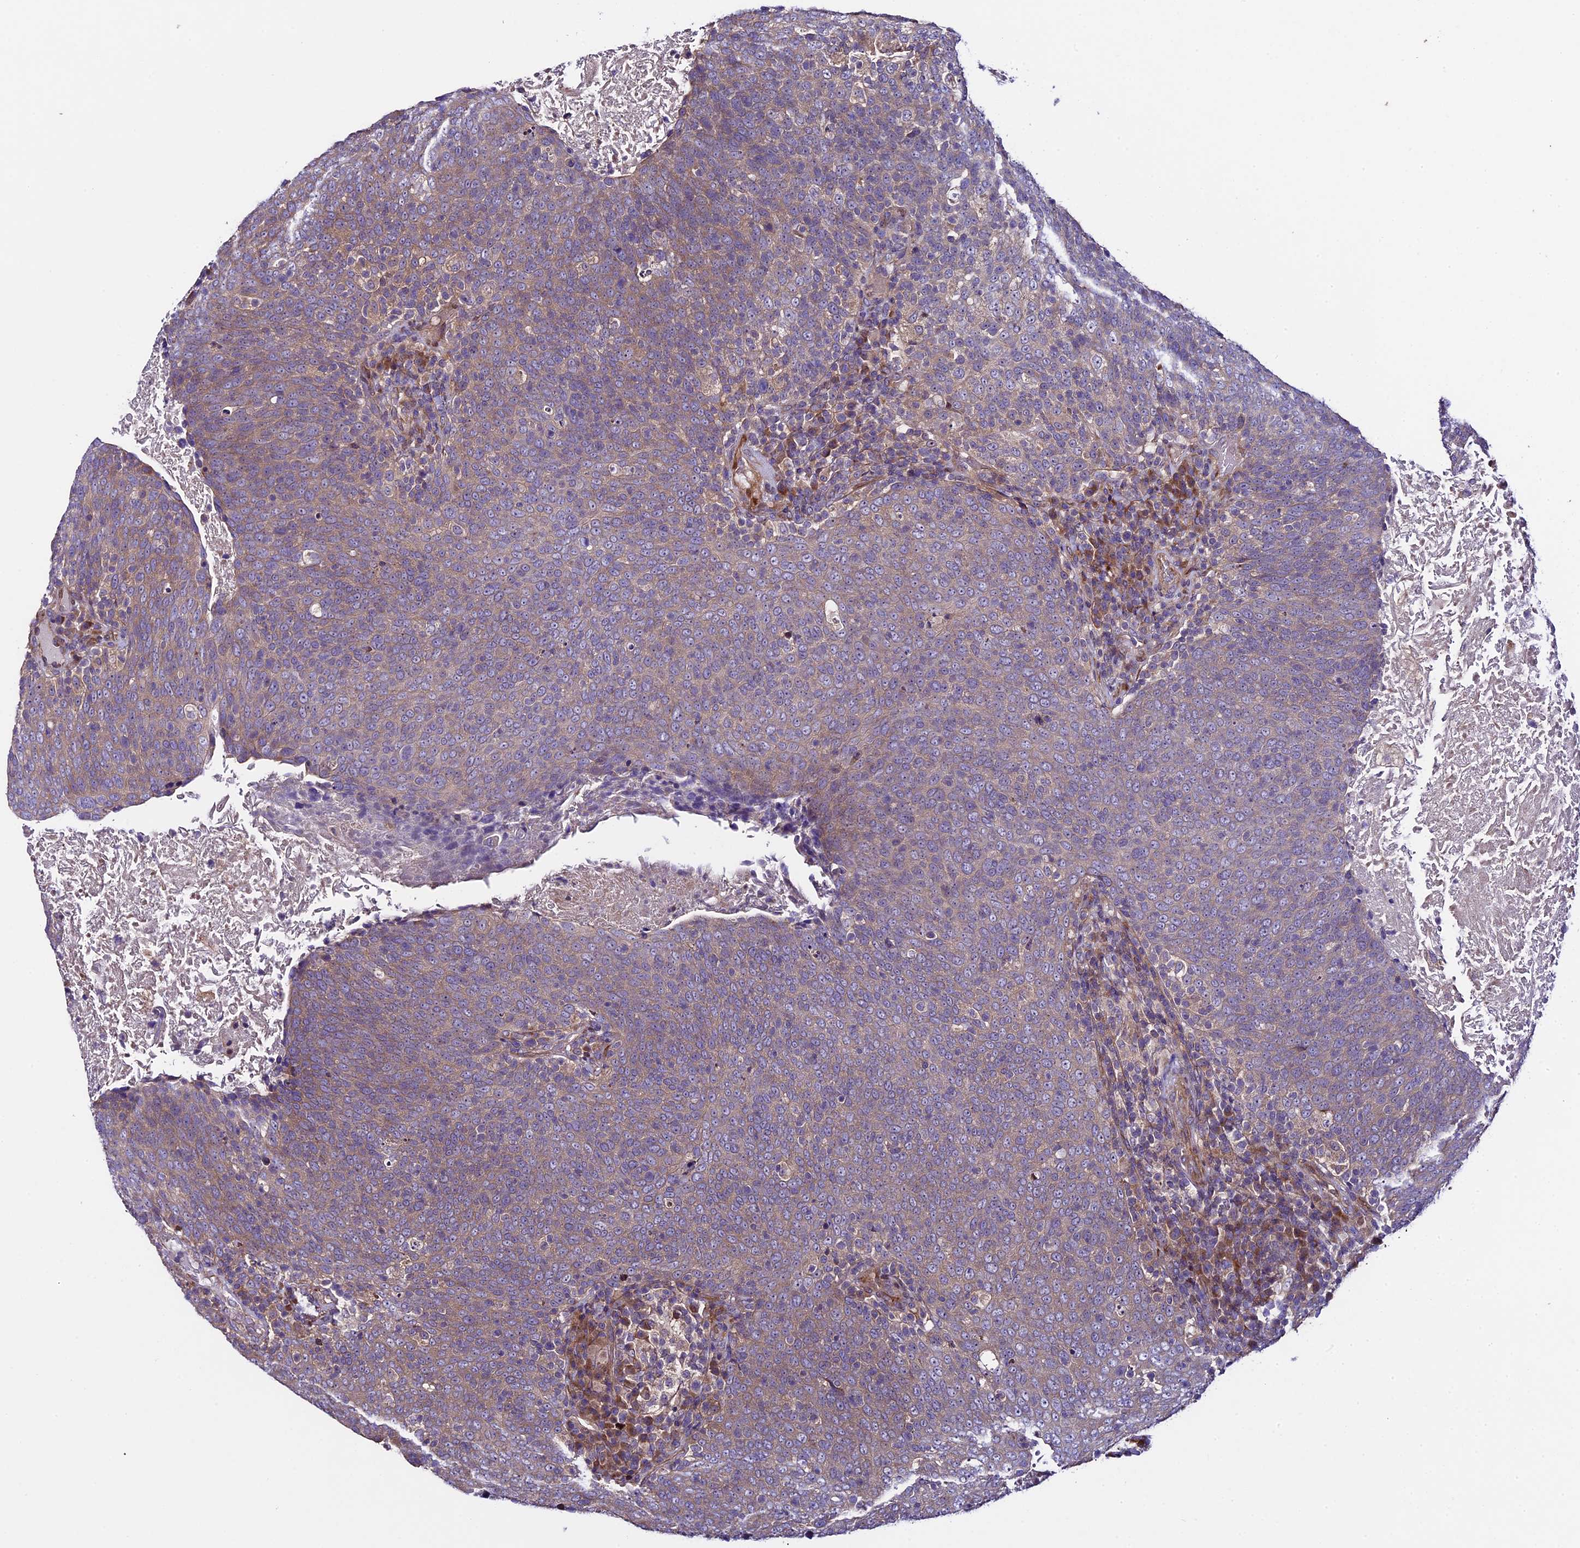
{"staining": {"intensity": "weak", "quantity": "25%-75%", "location": "cytoplasmic/membranous"}, "tissue": "head and neck cancer", "cell_type": "Tumor cells", "image_type": "cancer", "snomed": [{"axis": "morphology", "description": "Squamous cell carcinoma, NOS"}, {"axis": "morphology", "description": "Squamous cell carcinoma, metastatic, NOS"}, {"axis": "topography", "description": "Lymph node"}, {"axis": "topography", "description": "Head-Neck"}], "caption": "The immunohistochemical stain labels weak cytoplasmic/membranous positivity in tumor cells of head and neck cancer tissue.", "gene": "SPIRE1", "patient": {"sex": "male", "age": 62}}